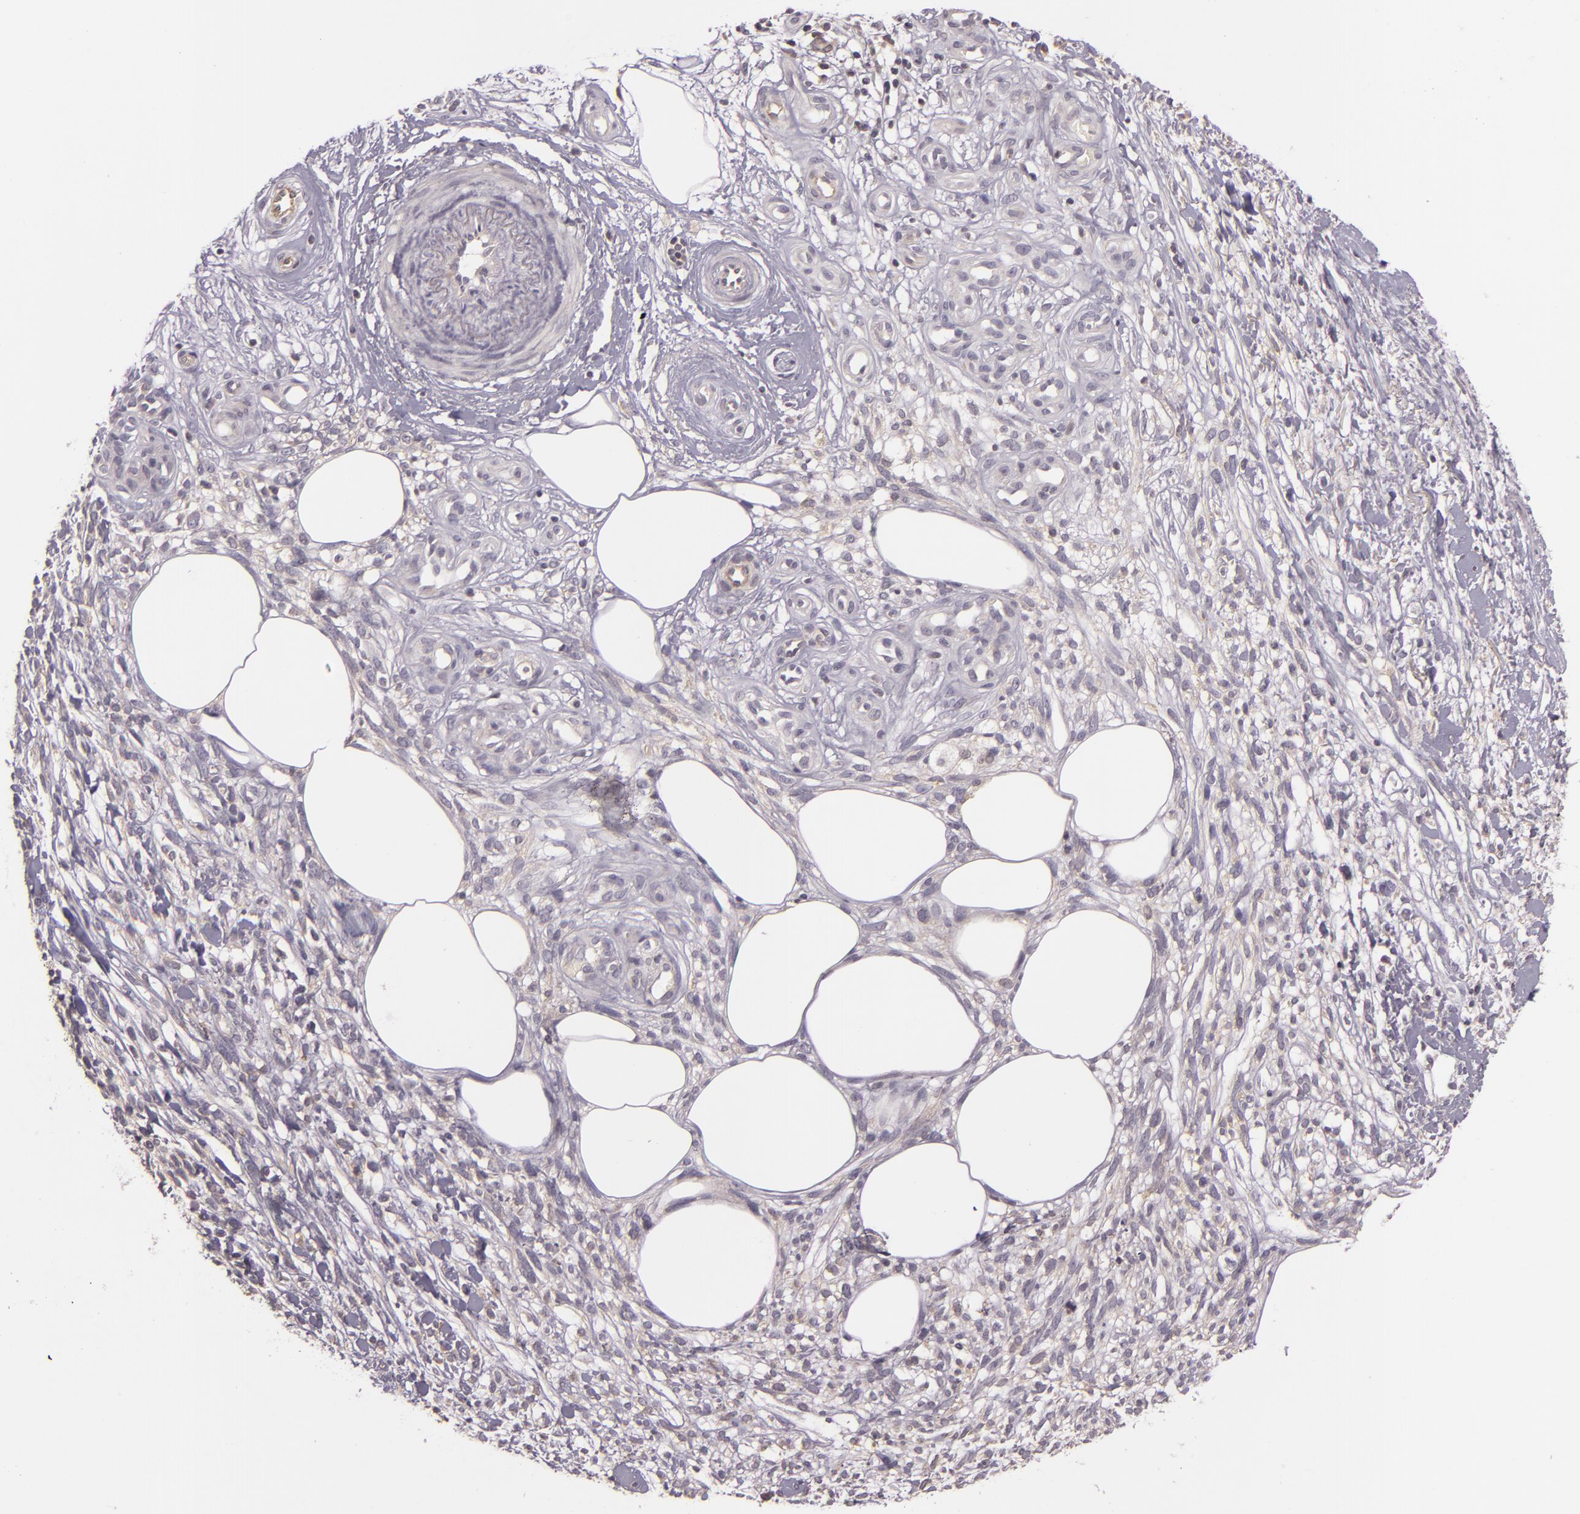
{"staining": {"intensity": "weak", "quantity": "25%-75%", "location": "cytoplasmic/membranous"}, "tissue": "melanoma", "cell_type": "Tumor cells", "image_type": "cancer", "snomed": [{"axis": "morphology", "description": "Malignant melanoma, NOS"}, {"axis": "topography", "description": "Skin"}], "caption": "High-power microscopy captured an immunohistochemistry histopathology image of melanoma, revealing weak cytoplasmic/membranous expression in about 25%-75% of tumor cells.", "gene": "RALGAPA1", "patient": {"sex": "female", "age": 85}}